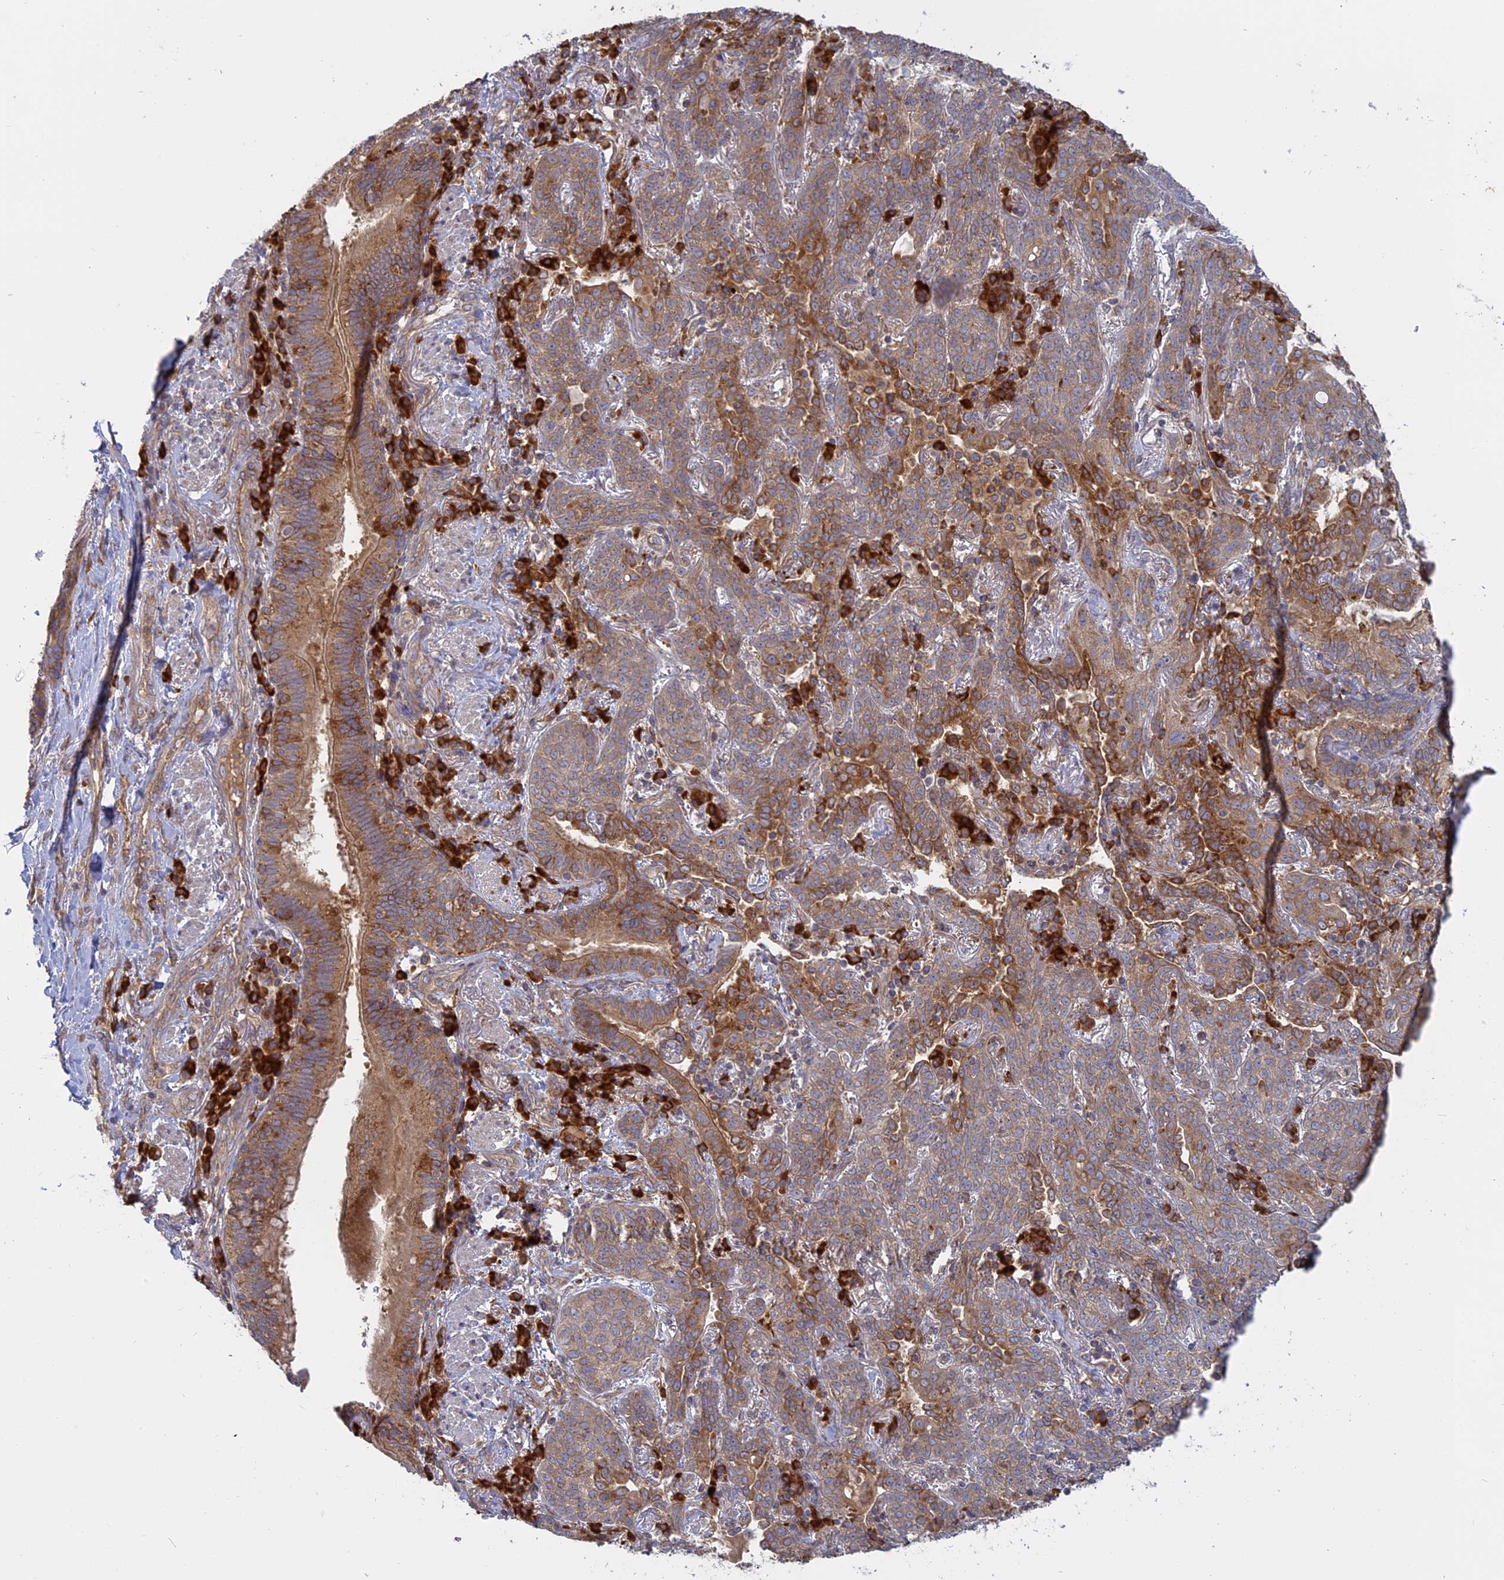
{"staining": {"intensity": "moderate", "quantity": ">75%", "location": "cytoplasmic/membranous"}, "tissue": "lung cancer", "cell_type": "Tumor cells", "image_type": "cancer", "snomed": [{"axis": "morphology", "description": "Squamous cell carcinoma, NOS"}, {"axis": "topography", "description": "Lung"}], "caption": "About >75% of tumor cells in human squamous cell carcinoma (lung) reveal moderate cytoplasmic/membranous protein expression as visualized by brown immunohistochemical staining.", "gene": "TMEM208", "patient": {"sex": "female", "age": 70}}